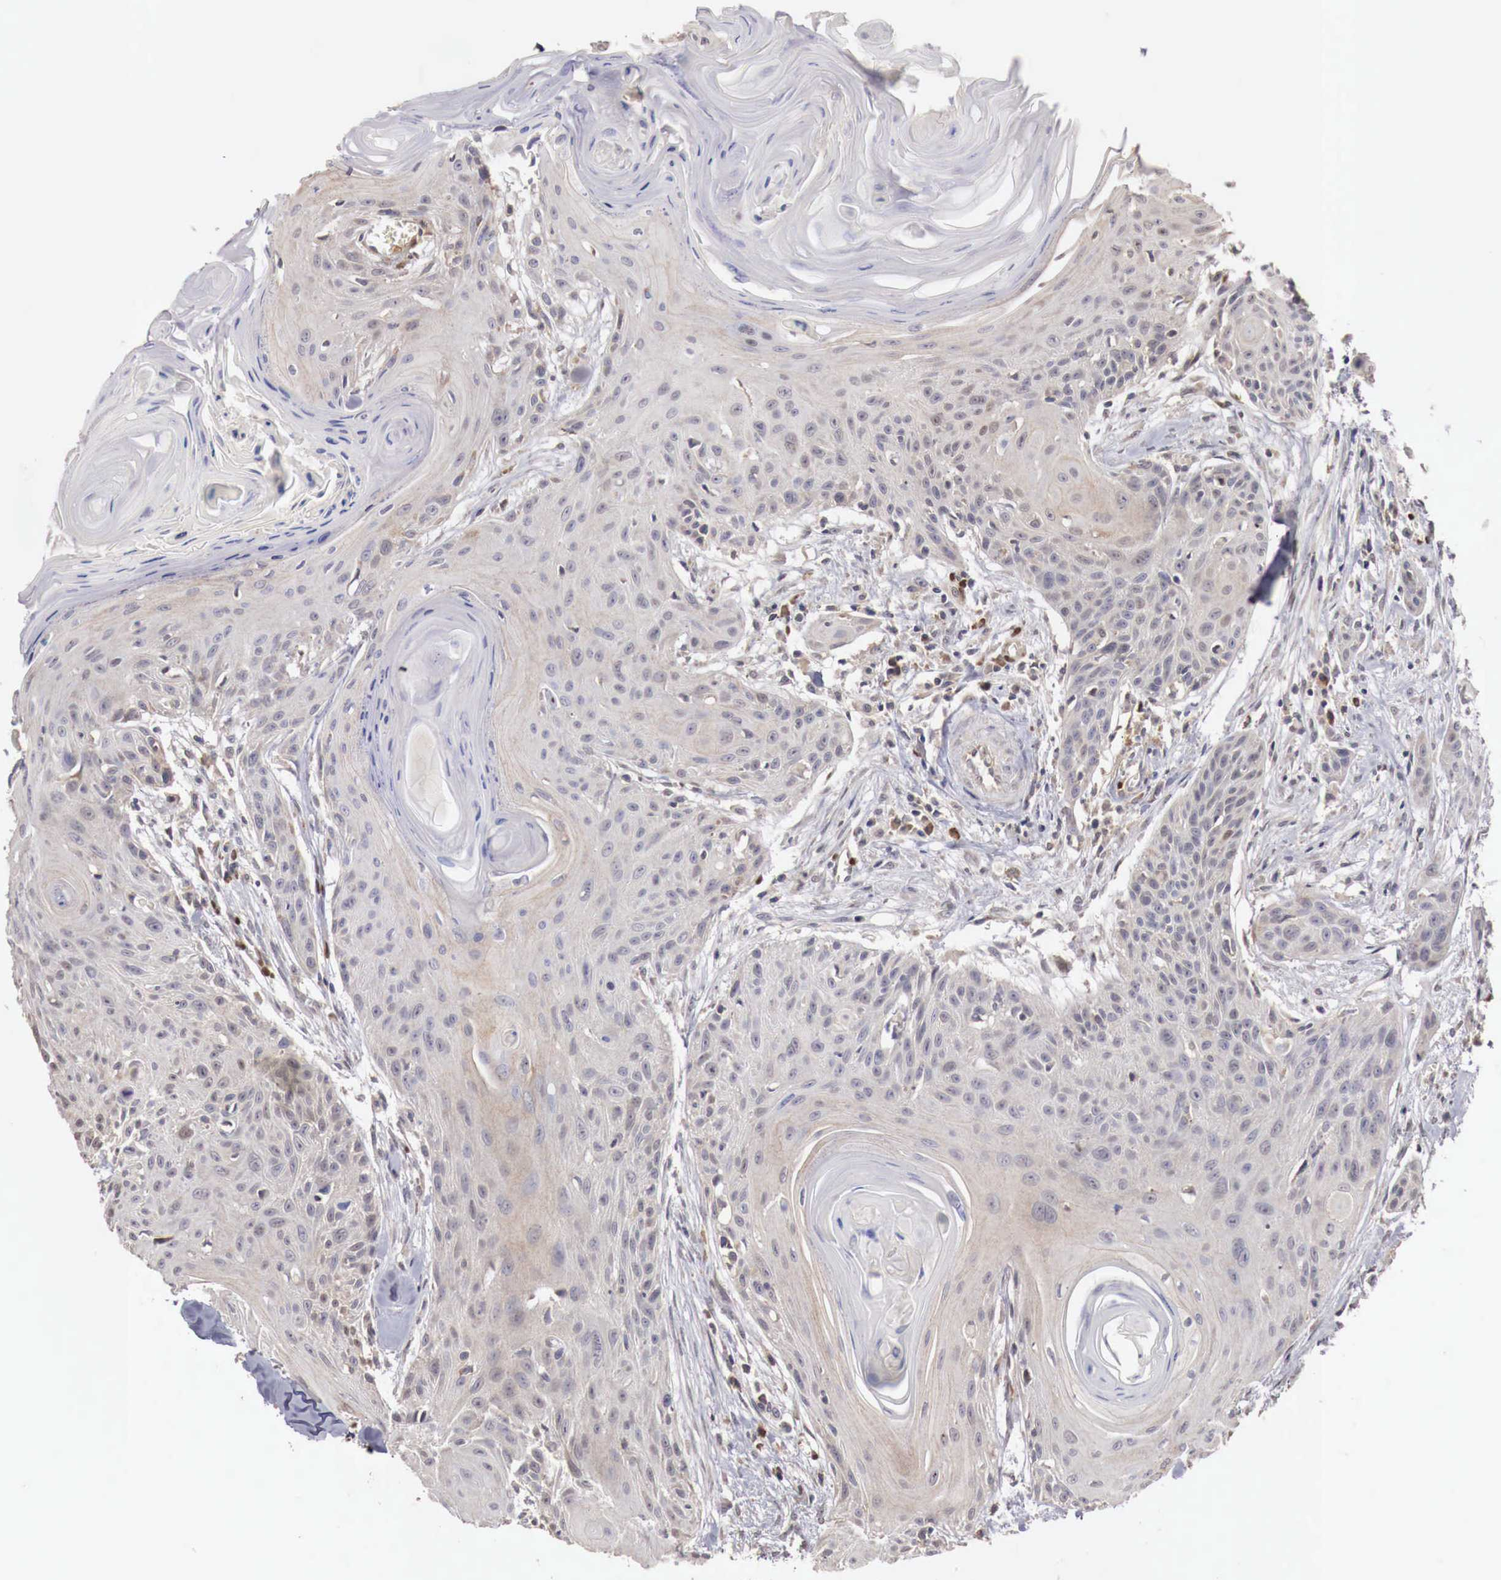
{"staining": {"intensity": "negative", "quantity": "none", "location": "none"}, "tissue": "head and neck cancer", "cell_type": "Tumor cells", "image_type": "cancer", "snomed": [{"axis": "morphology", "description": "Squamous cell carcinoma, NOS"}, {"axis": "morphology", "description": "Squamous cell carcinoma, metastatic, NOS"}, {"axis": "topography", "description": "Lymph node"}, {"axis": "topography", "description": "Salivary gland"}, {"axis": "topography", "description": "Head-Neck"}], "caption": "A photomicrograph of human head and neck cancer (metastatic squamous cell carcinoma) is negative for staining in tumor cells.", "gene": "KHDRBS2", "patient": {"sex": "female", "age": 74}}